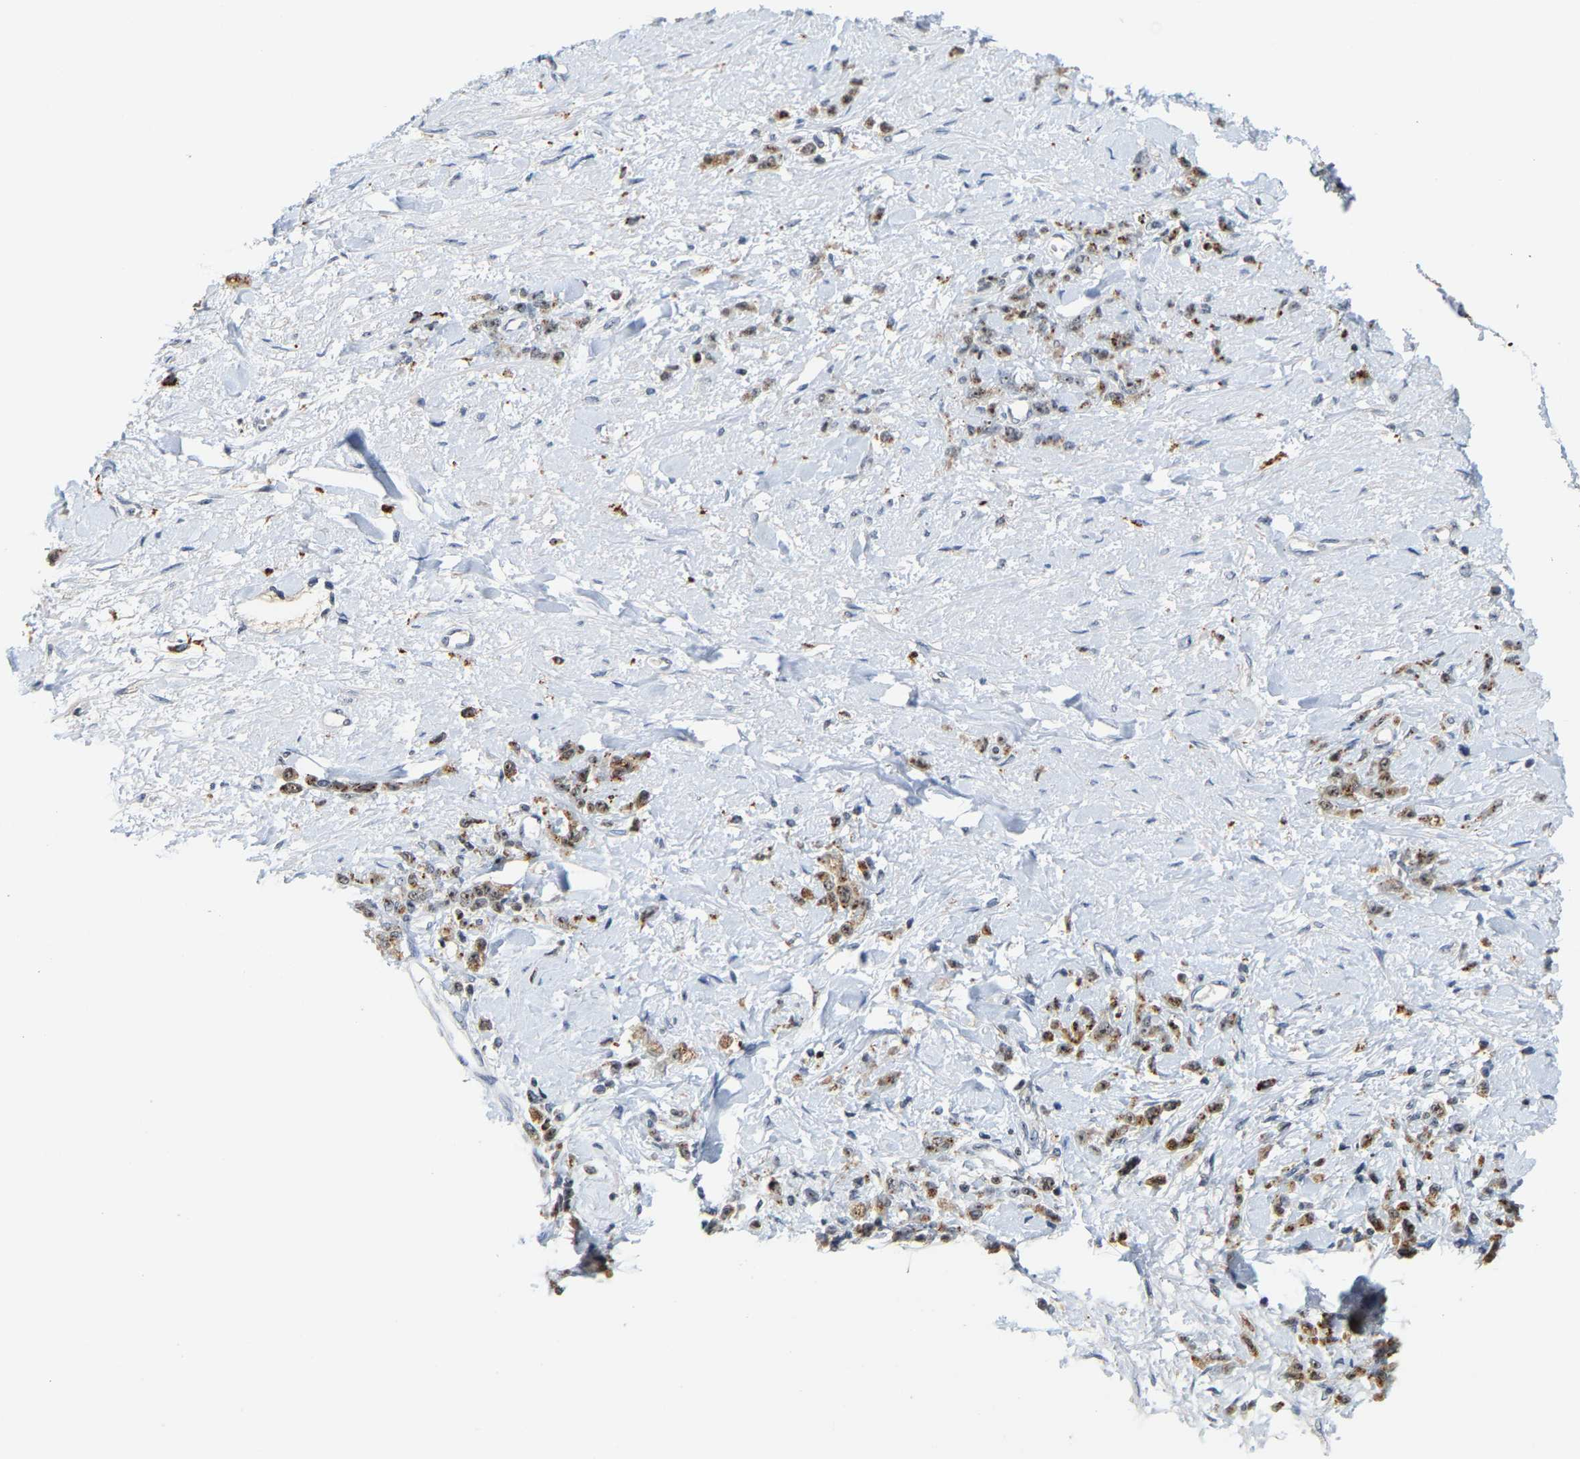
{"staining": {"intensity": "moderate", "quantity": ">75%", "location": "cytoplasmic/membranous,nuclear"}, "tissue": "stomach cancer", "cell_type": "Tumor cells", "image_type": "cancer", "snomed": [{"axis": "morphology", "description": "Normal tissue, NOS"}, {"axis": "morphology", "description": "Adenocarcinoma, NOS"}, {"axis": "topography", "description": "Stomach"}], "caption": "A brown stain highlights moderate cytoplasmic/membranous and nuclear staining of a protein in human stomach adenocarcinoma tumor cells.", "gene": "NOP58", "patient": {"sex": "male", "age": 82}}